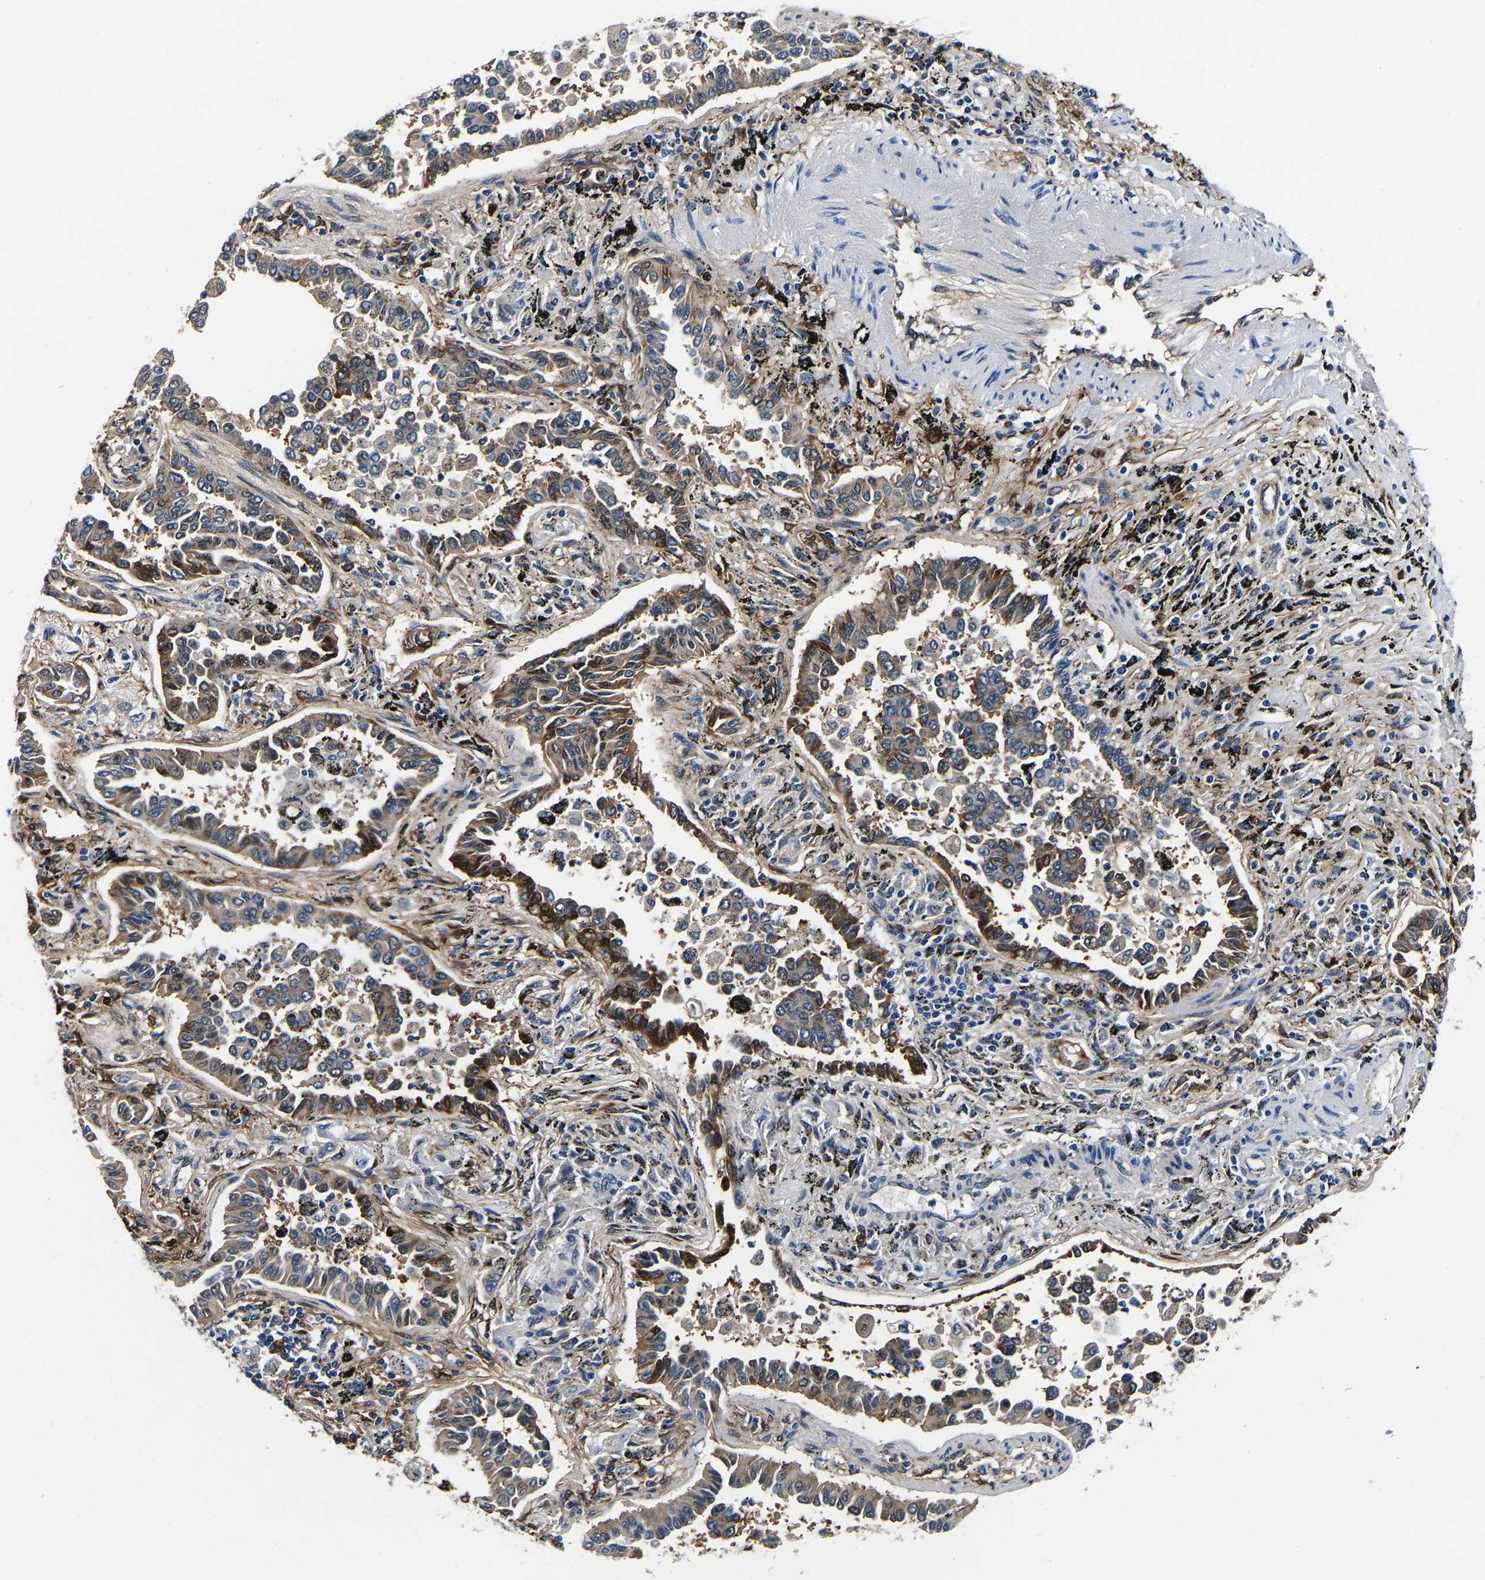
{"staining": {"intensity": "moderate", "quantity": ">75%", "location": "cytoplasmic/membranous"}, "tissue": "lung cancer", "cell_type": "Tumor cells", "image_type": "cancer", "snomed": [{"axis": "morphology", "description": "Normal tissue, NOS"}, {"axis": "morphology", "description": "Adenocarcinoma, NOS"}, {"axis": "topography", "description": "Lung"}], "caption": "Tumor cells display medium levels of moderate cytoplasmic/membranous expression in approximately >75% of cells in human lung cancer (adenocarcinoma).", "gene": "S100A13", "patient": {"sex": "male", "age": 59}}